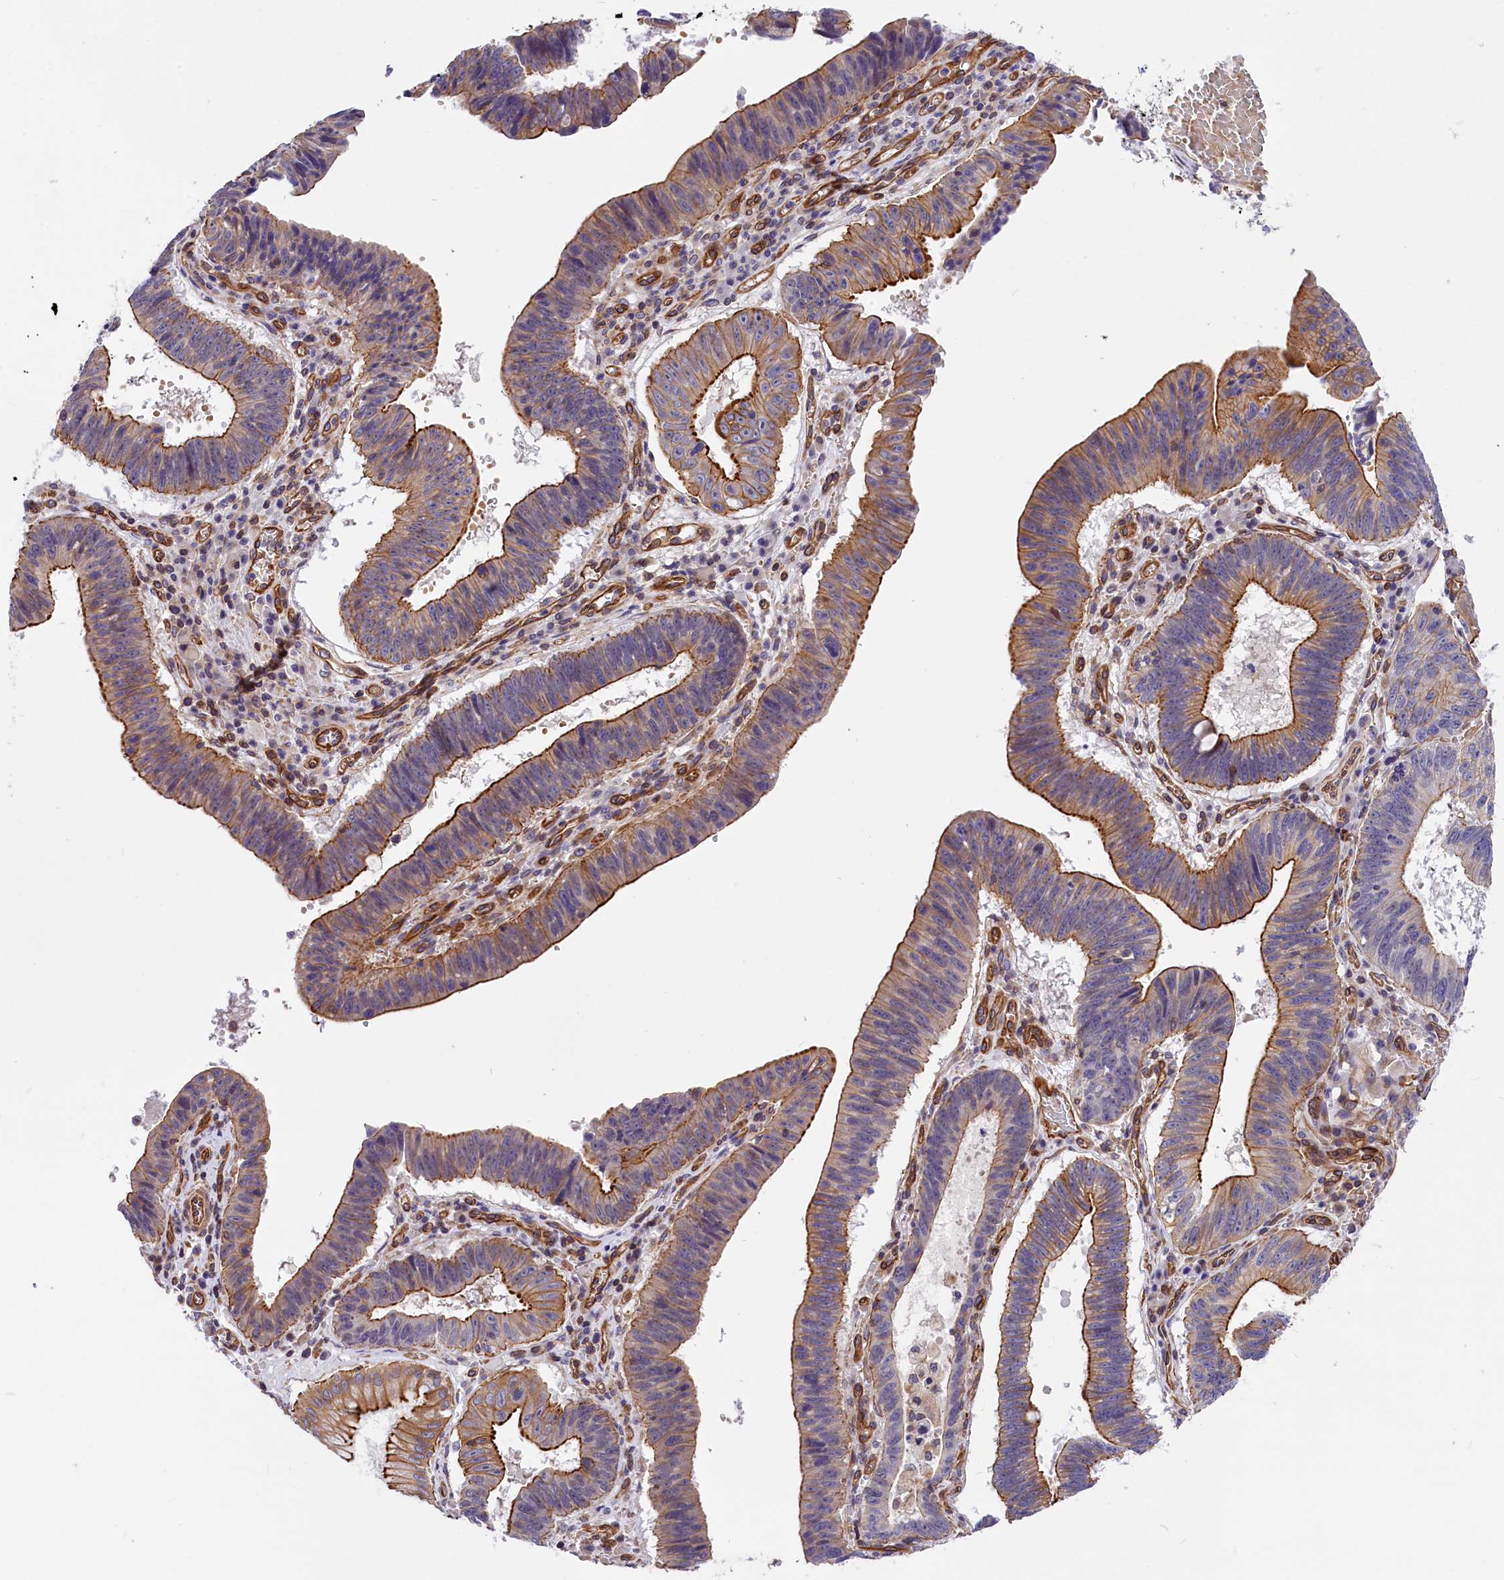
{"staining": {"intensity": "moderate", "quantity": ">75%", "location": "cytoplasmic/membranous"}, "tissue": "stomach cancer", "cell_type": "Tumor cells", "image_type": "cancer", "snomed": [{"axis": "morphology", "description": "Adenocarcinoma, NOS"}, {"axis": "topography", "description": "Stomach"}], "caption": "Stomach cancer (adenocarcinoma) tissue shows moderate cytoplasmic/membranous expression in approximately >75% of tumor cells, visualized by immunohistochemistry.", "gene": "MED20", "patient": {"sex": "male", "age": 59}}